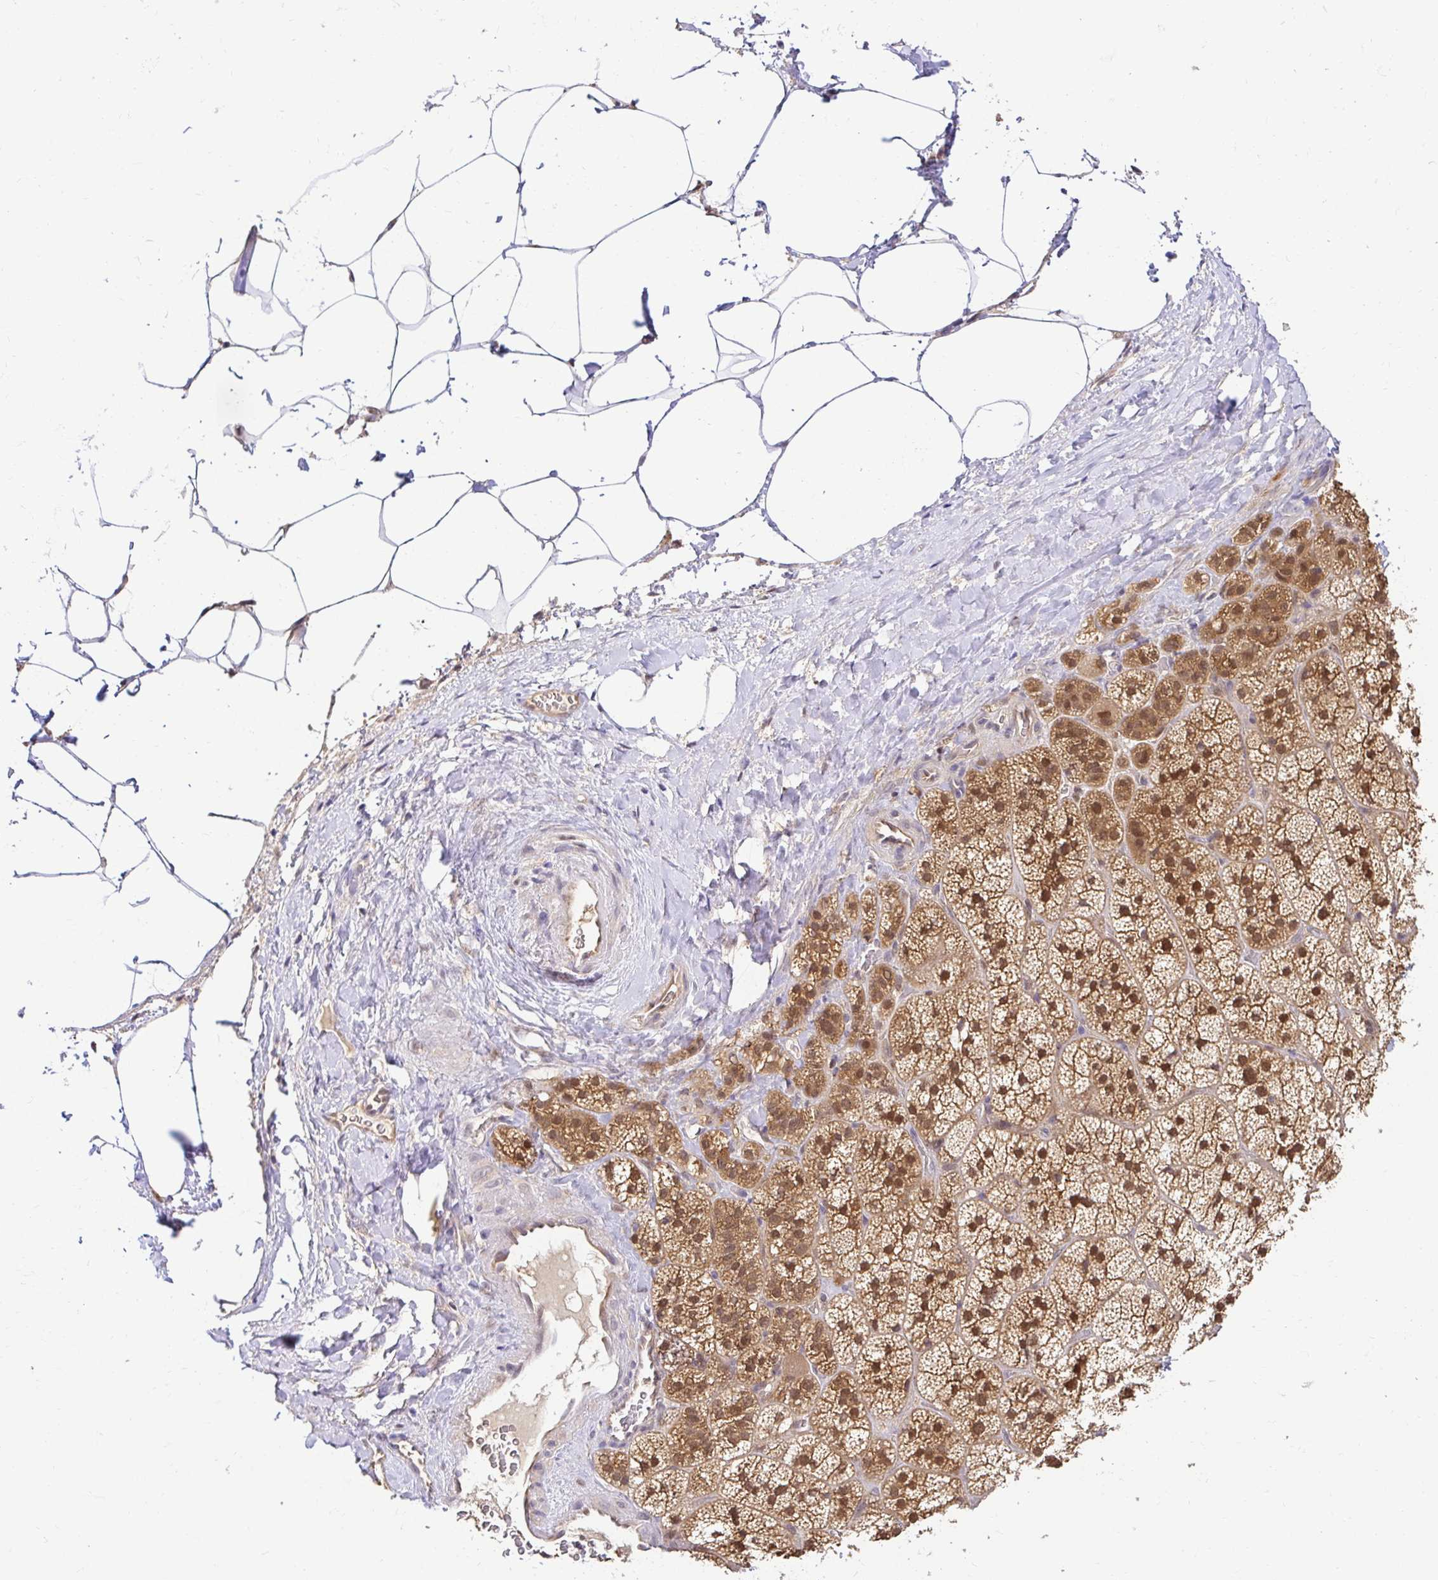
{"staining": {"intensity": "moderate", "quantity": ">75%", "location": "cytoplasmic/membranous,nuclear"}, "tissue": "adrenal gland", "cell_type": "Glandular cells", "image_type": "normal", "snomed": [{"axis": "morphology", "description": "Normal tissue, NOS"}, {"axis": "topography", "description": "Adrenal gland"}], "caption": "A micrograph of human adrenal gland stained for a protein demonstrates moderate cytoplasmic/membranous,nuclear brown staining in glandular cells. The protein of interest is shown in brown color, while the nuclei are stained blue.", "gene": "PSMA4", "patient": {"sex": "male", "age": 57}}